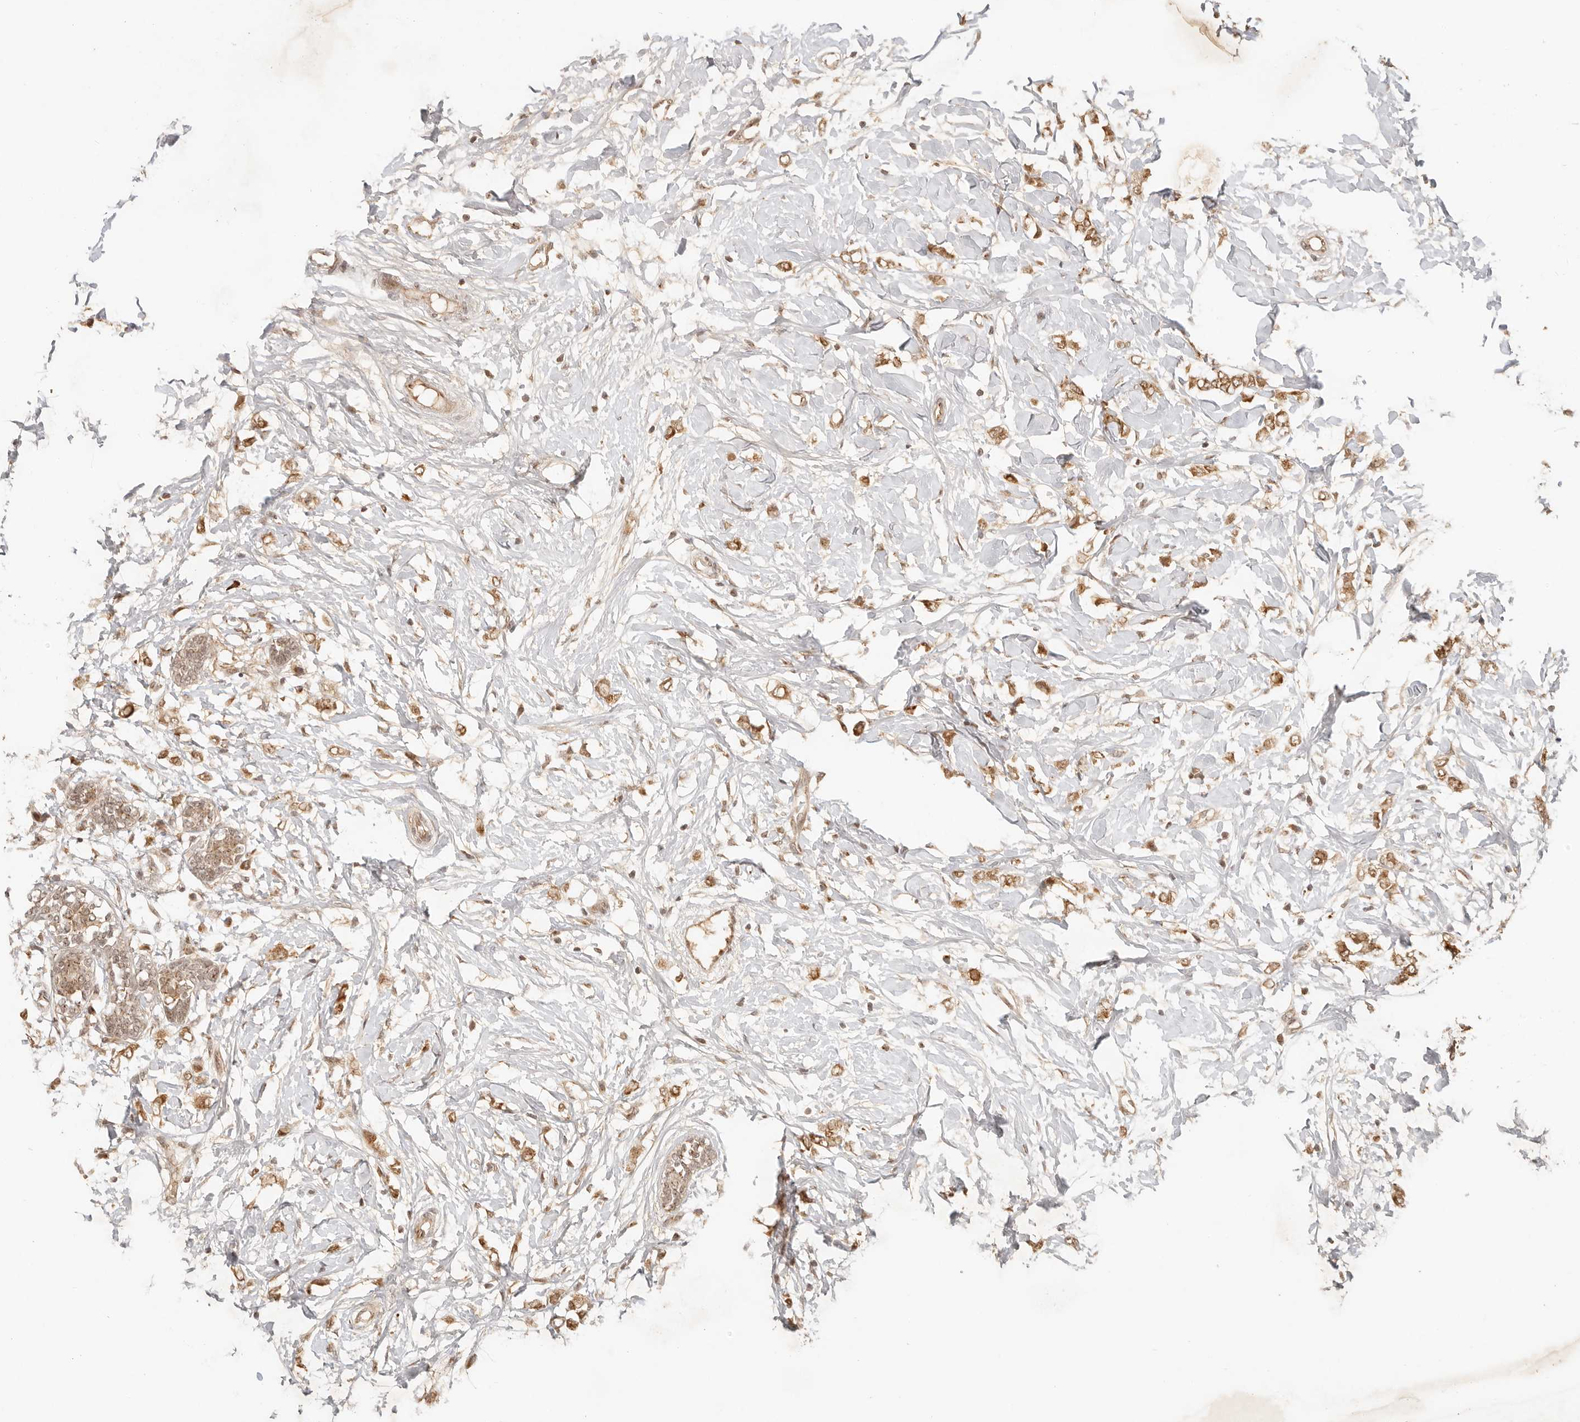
{"staining": {"intensity": "moderate", "quantity": ">75%", "location": "cytoplasmic/membranous,nuclear"}, "tissue": "breast cancer", "cell_type": "Tumor cells", "image_type": "cancer", "snomed": [{"axis": "morphology", "description": "Normal tissue, NOS"}, {"axis": "morphology", "description": "Lobular carcinoma"}, {"axis": "topography", "description": "Breast"}], "caption": "Breast cancer was stained to show a protein in brown. There is medium levels of moderate cytoplasmic/membranous and nuclear staining in approximately >75% of tumor cells.", "gene": "INTS11", "patient": {"sex": "female", "age": 47}}